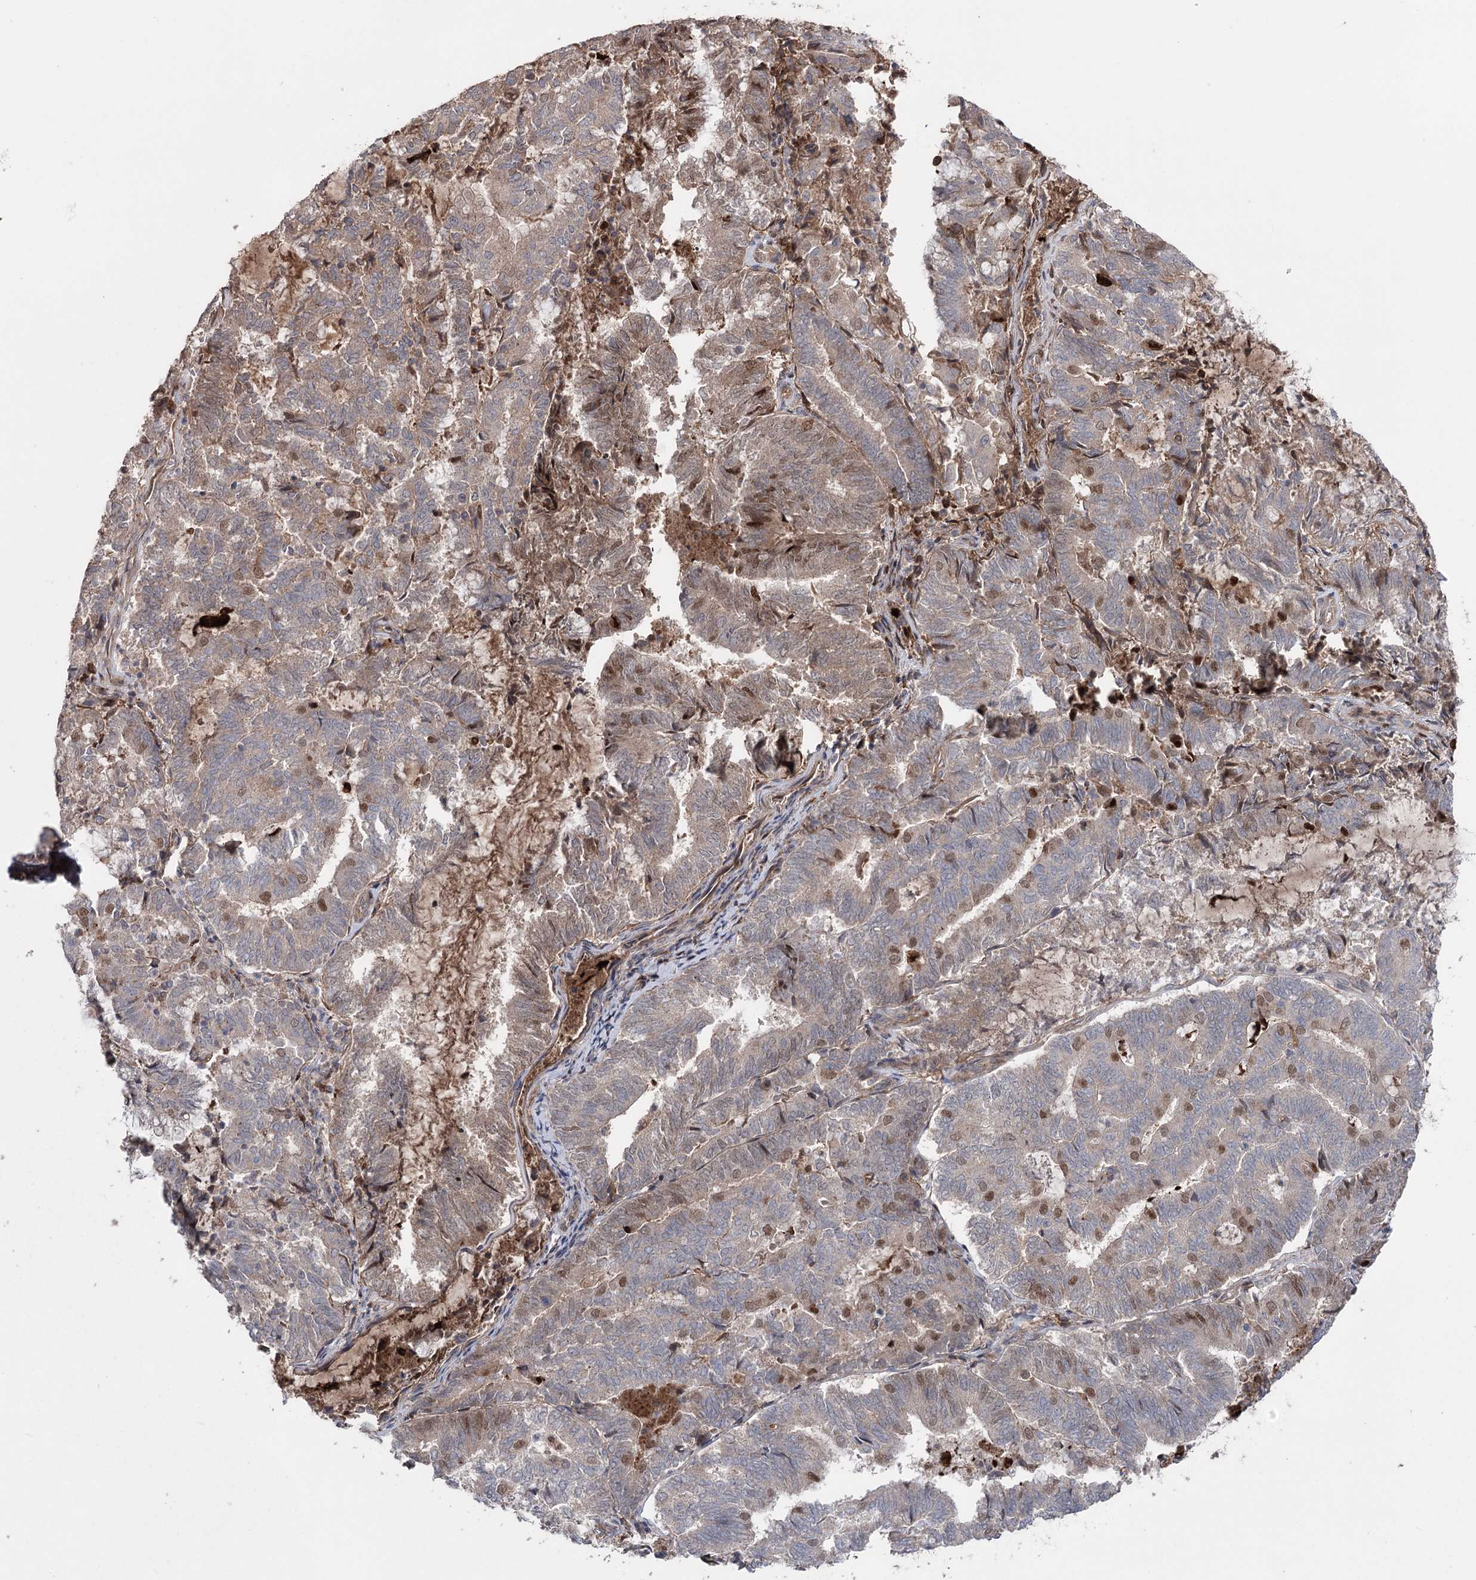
{"staining": {"intensity": "moderate", "quantity": "<25%", "location": "cytoplasmic/membranous,nuclear"}, "tissue": "endometrial cancer", "cell_type": "Tumor cells", "image_type": "cancer", "snomed": [{"axis": "morphology", "description": "Adenocarcinoma, NOS"}, {"axis": "topography", "description": "Endometrium"}], "caption": "Protein expression analysis of human endometrial cancer (adenocarcinoma) reveals moderate cytoplasmic/membranous and nuclear positivity in approximately <25% of tumor cells. The staining was performed using DAB (3,3'-diaminobenzidine), with brown indicating positive protein expression. Nuclei are stained blue with hematoxylin.", "gene": "OTUD1", "patient": {"sex": "female", "age": 80}}